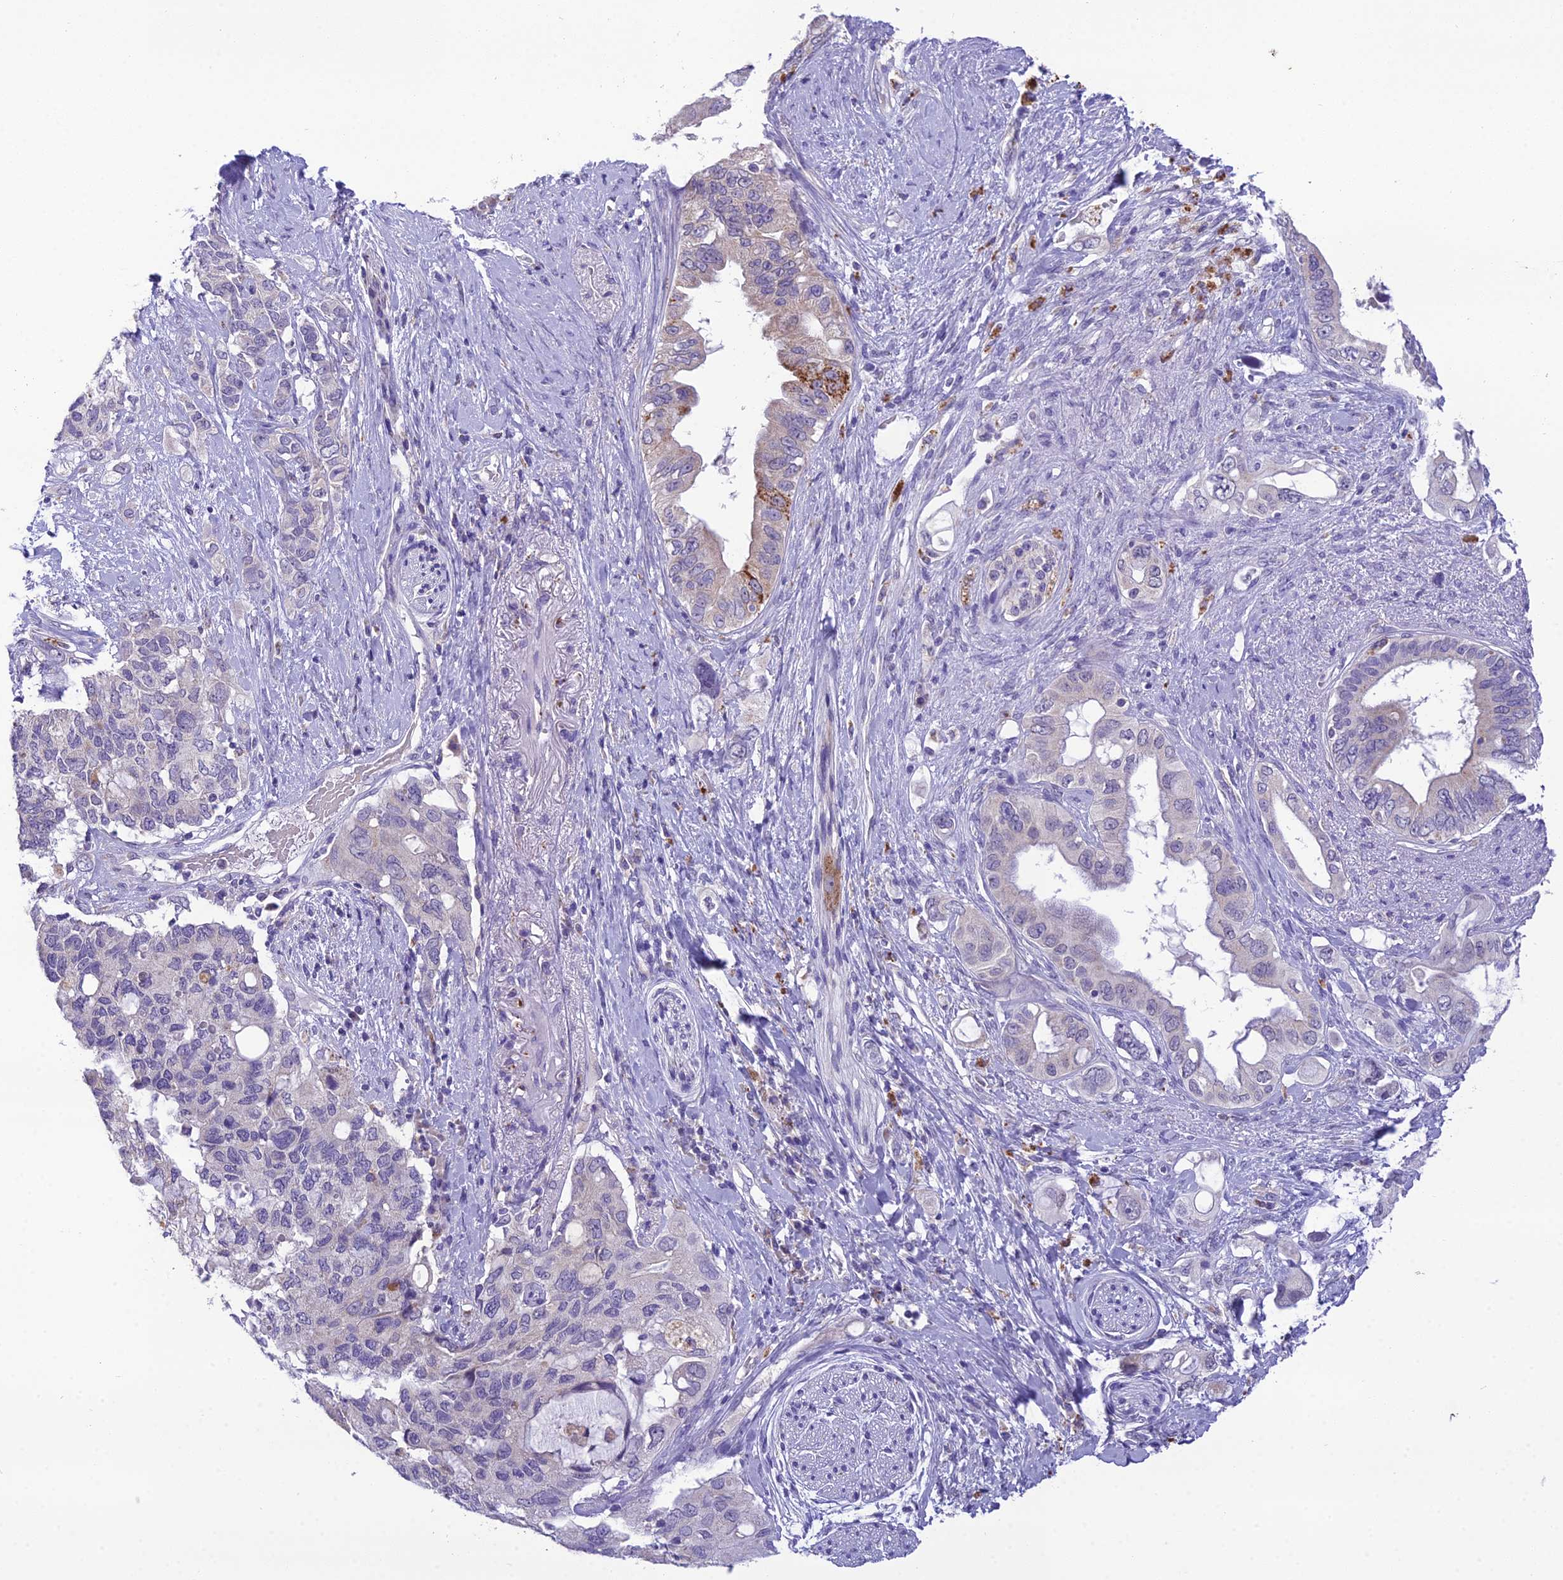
{"staining": {"intensity": "moderate", "quantity": "<25%", "location": "cytoplasmic/membranous"}, "tissue": "pancreatic cancer", "cell_type": "Tumor cells", "image_type": "cancer", "snomed": [{"axis": "morphology", "description": "Adenocarcinoma, NOS"}, {"axis": "topography", "description": "Pancreas"}], "caption": "Protein staining by immunohistochemistry demonstrates moderate cytoplasmic/membranous positivity in approximately <25% of tumor cells in pancreatic adenocarcinoma.", "gene": "MIIP", "patient": {"sex": "female", "age": 56}}